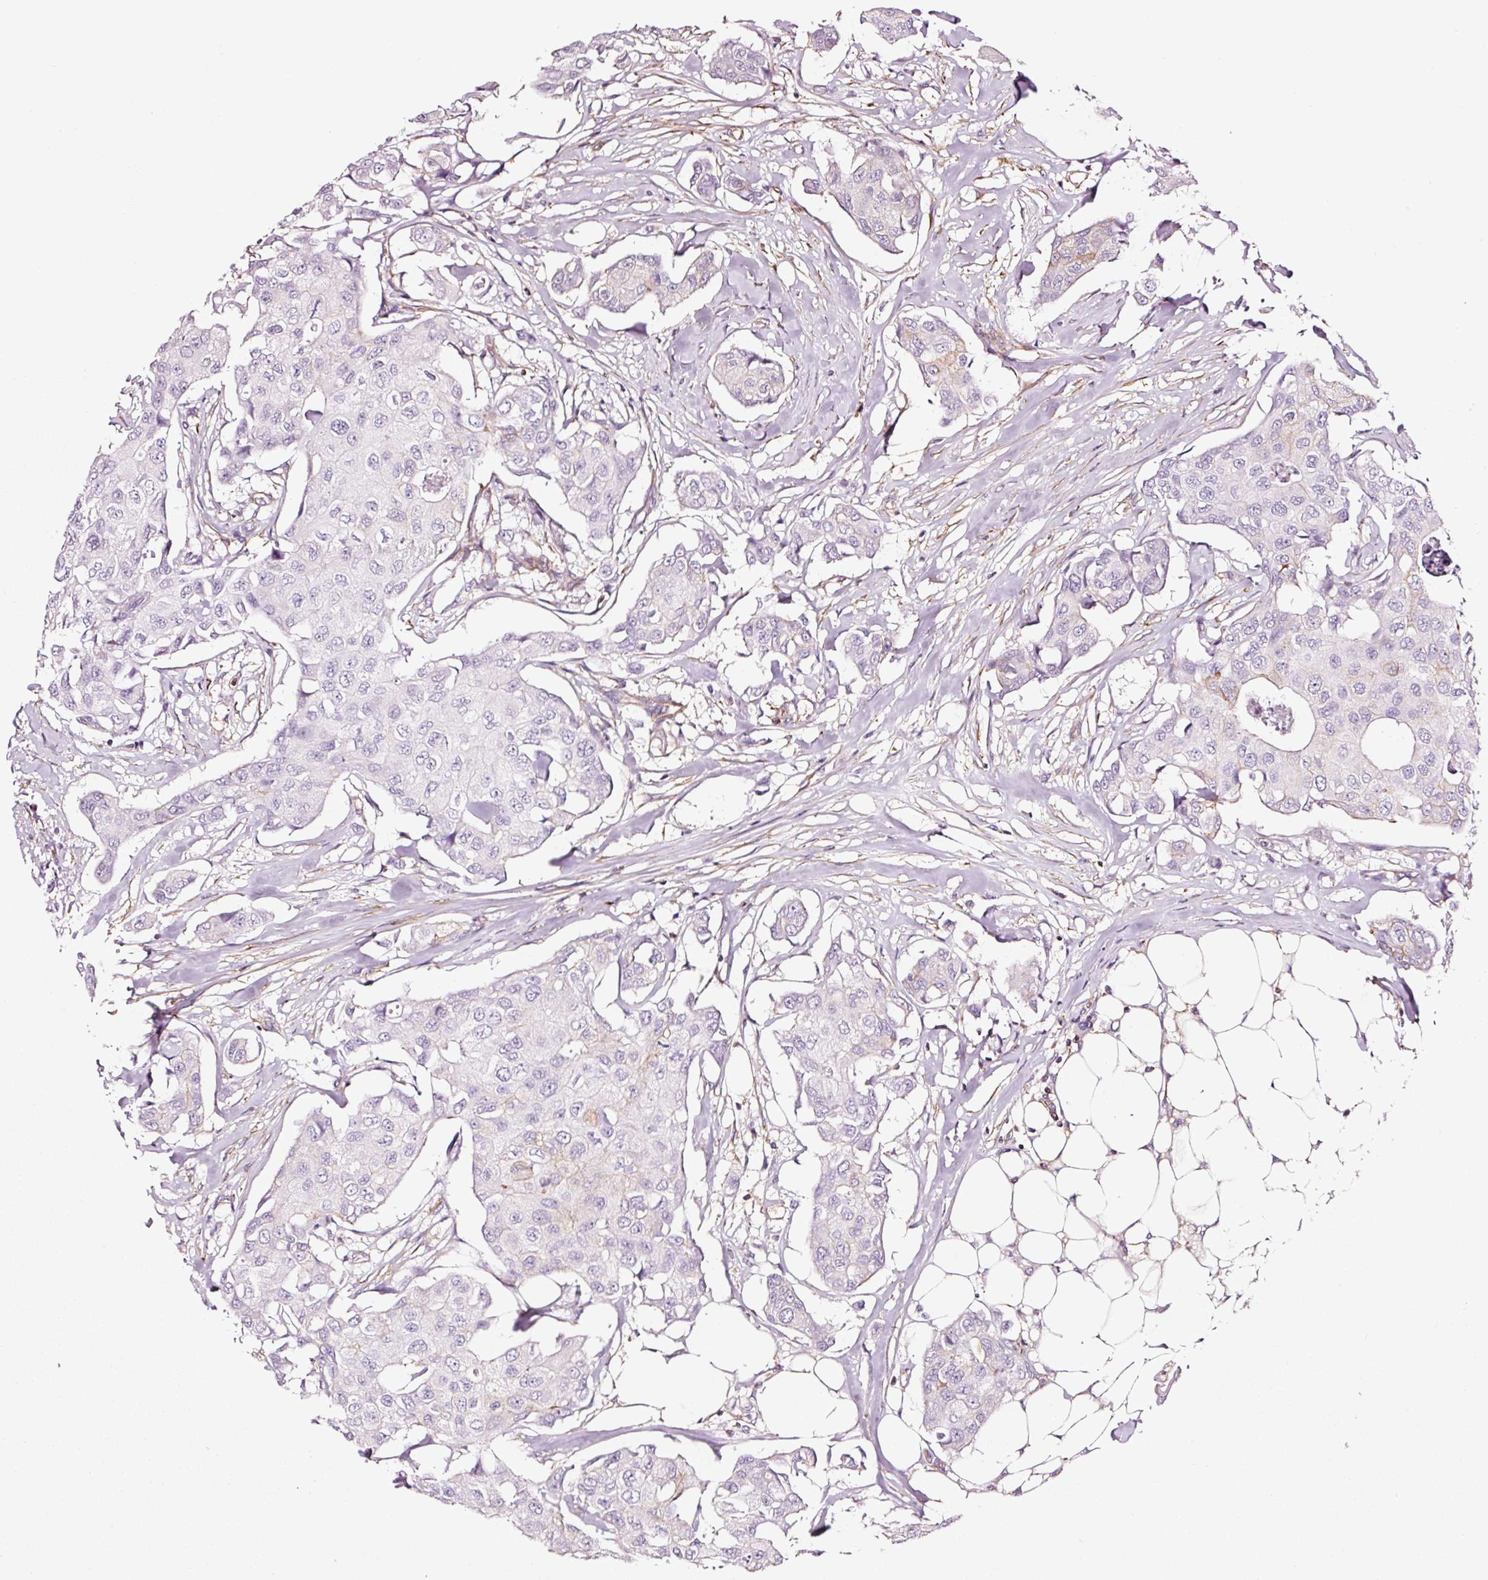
{"staining": {"intensity": "negative", "quantity": "none", "location": "none"}, "tissue": "breast cancer", "cell_type": "Tumor cells", "image_type": "cancer", "snomed": [{"axis": "morphology", "description": "Duct carcinoma"}, {"axis": "topography", "description": "Breast"}, {"axis": "topography", "description": "Lymph node"}], "caption": "A high-resolution image shows IHC staining of breast cancer, which exhibits no significant positivity in tumor cells.", "gene": "ADD3", "patient": {"sex": "female", "age": 80}}